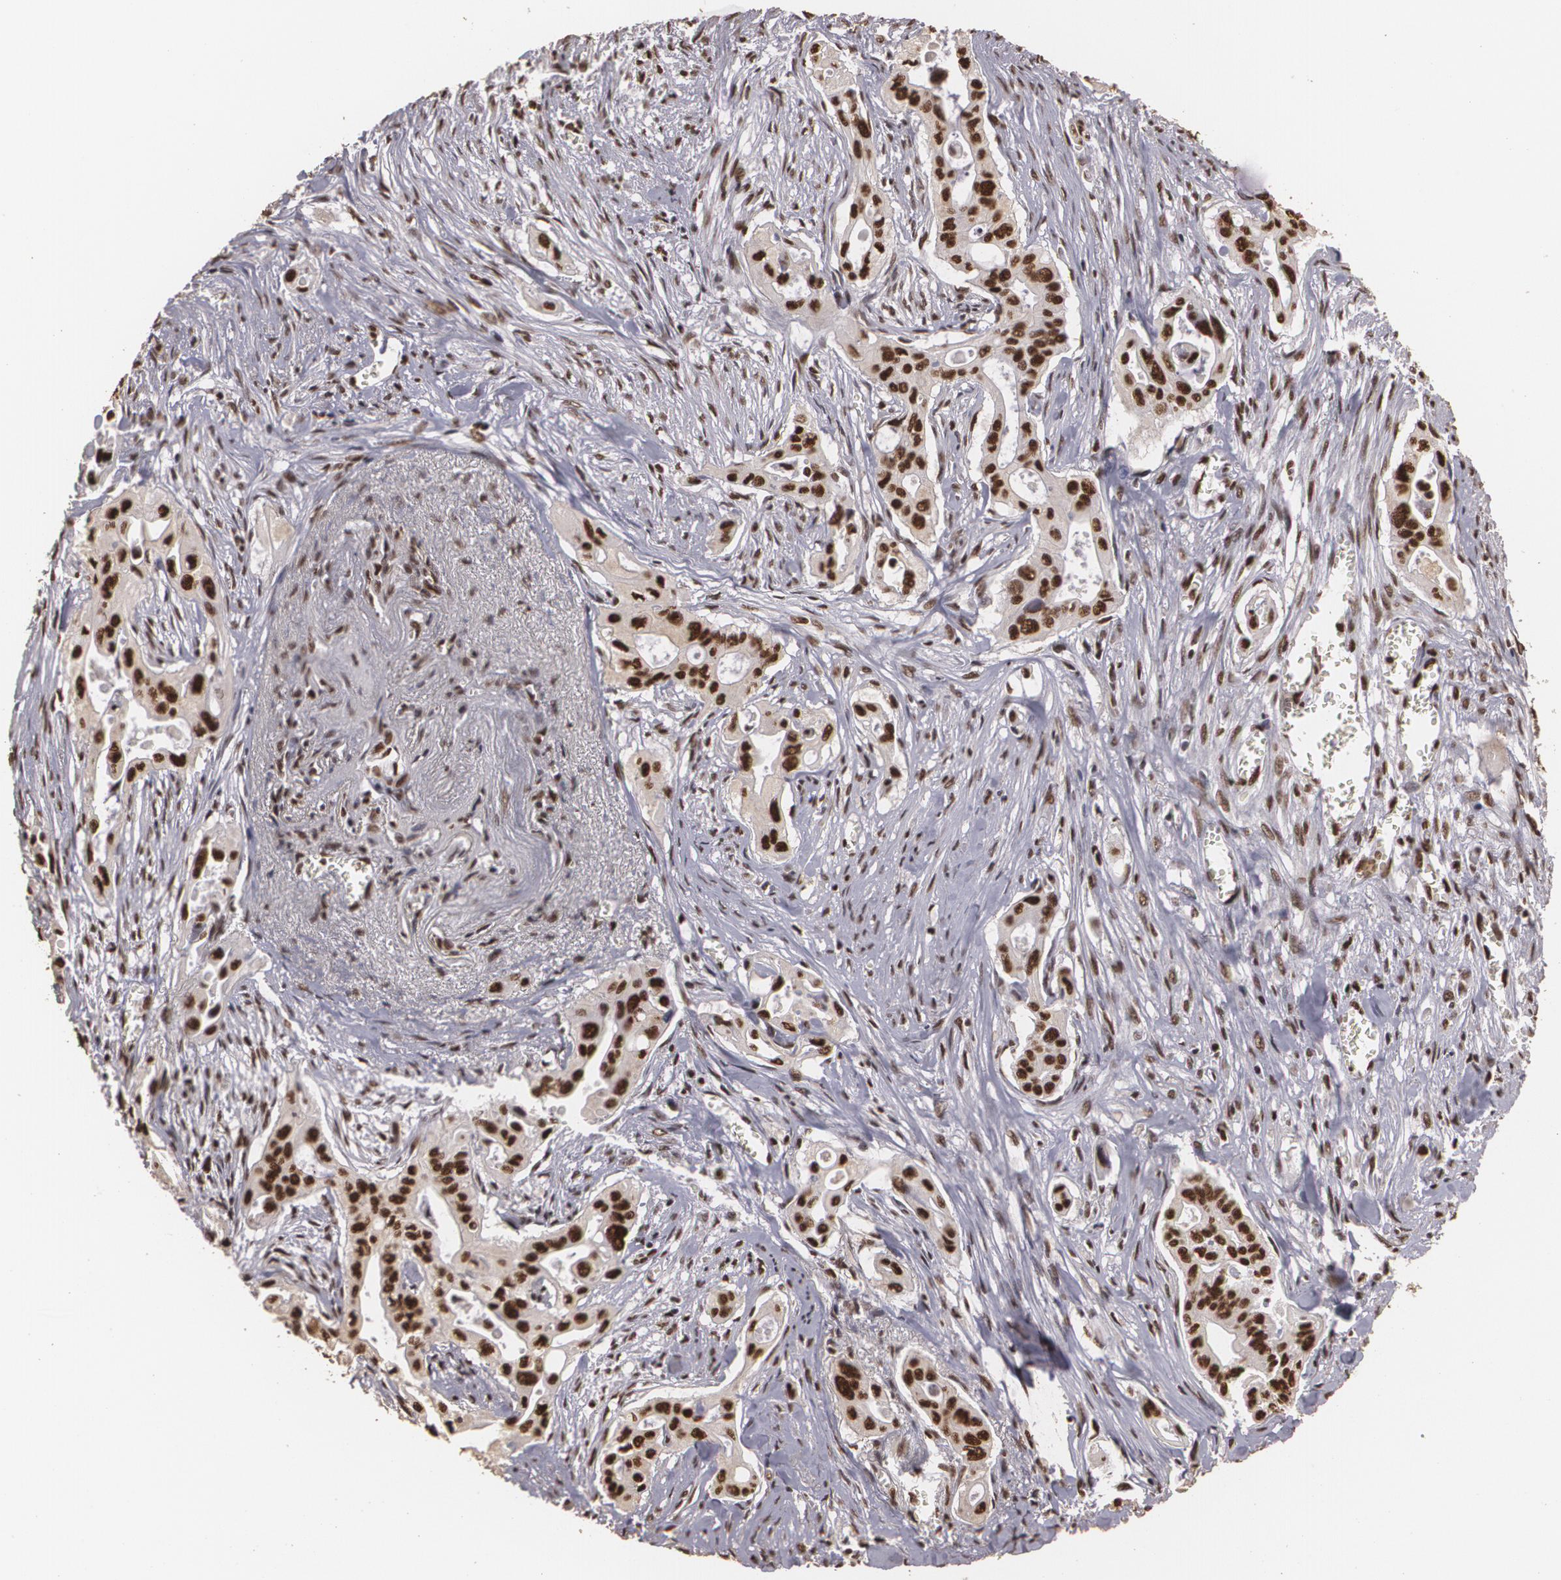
{"staining": {"intensity": "strong", "quantity": ">75%", "location": "cytoplasmic/membranous,nuclear"}, "tissue": "pancreatic cancer", "cell_type": "Tumor cells", "image_type": "cancer", "snomed": [{"axis": "morphology", "description": "Adenocarcinoma, NOS"}, {"axis": "topography", "description": "Pancreas"}], "caption": "Strong cytoplasmic/membranous and nuclear staining for a protein is present in approximately >75% of tumor cells of pancreatic cancer using immunohistochemistry.", "gene": "RCOR1", "patient": {"sex": "male", "age": 77}}